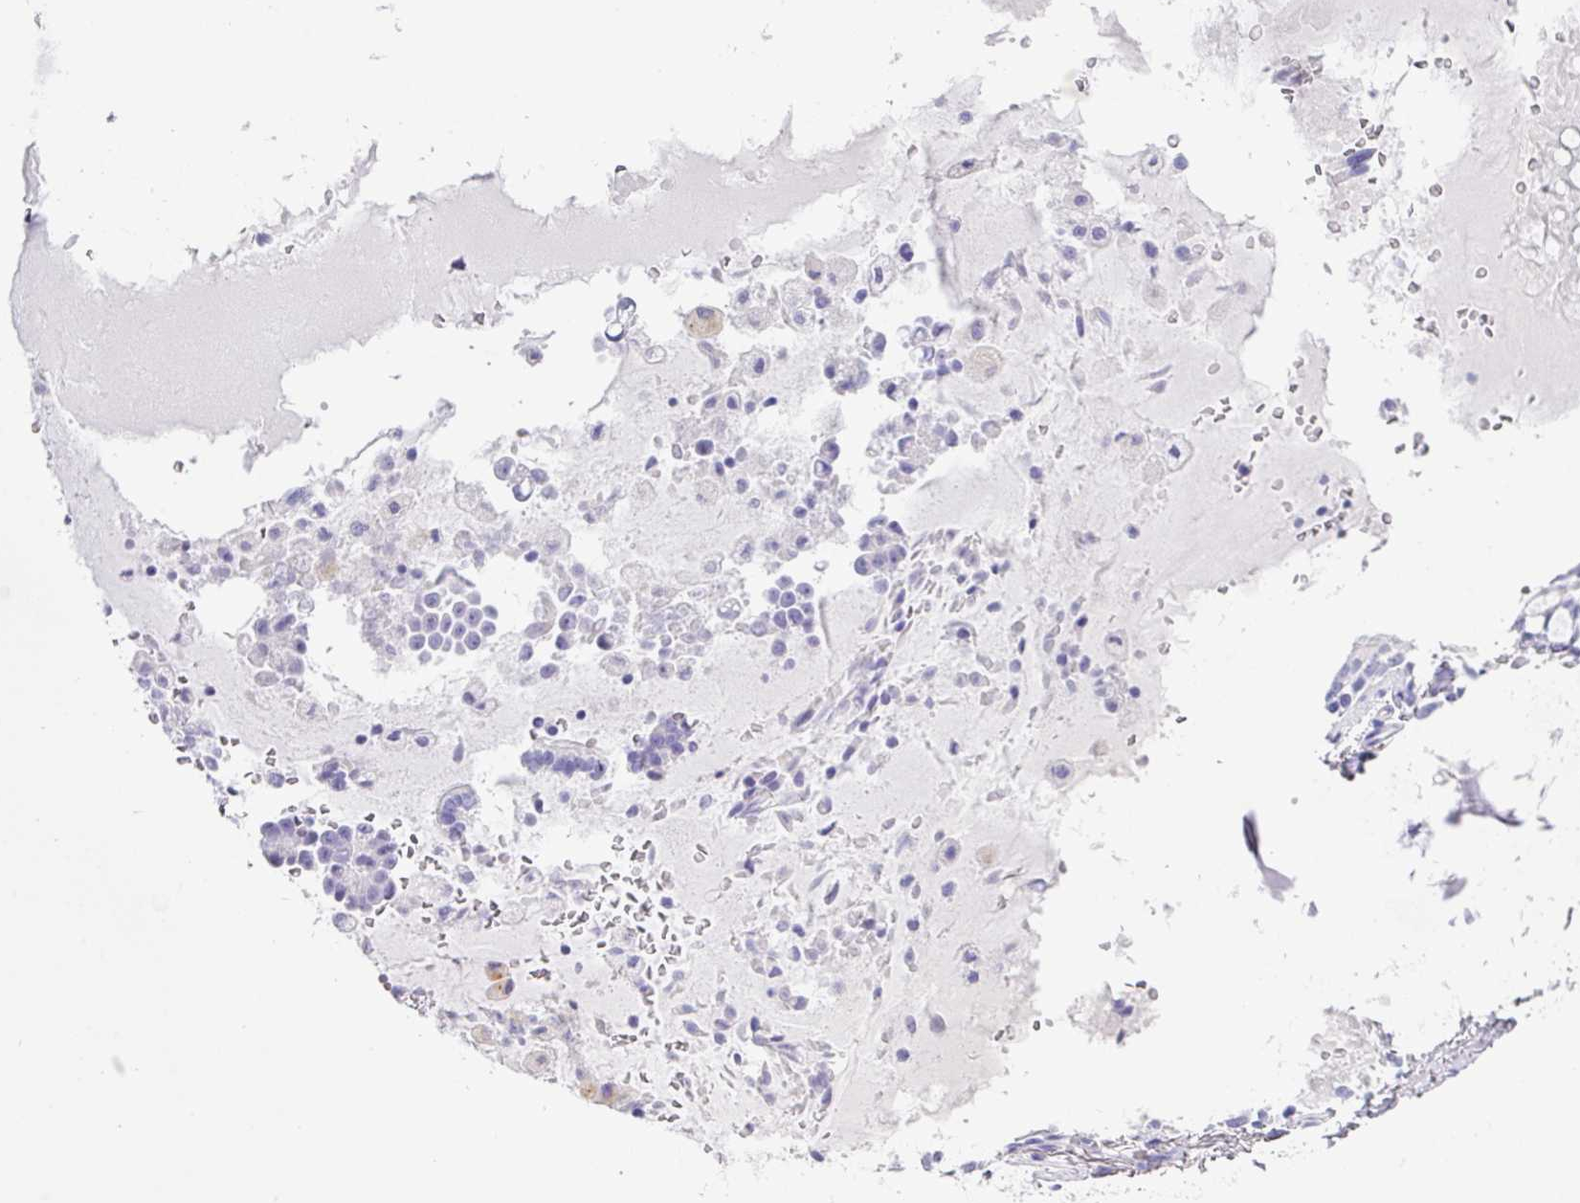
{"staining": {"intensity": "negative", "quantity": "none", "location": "none"}, "tissue": "soft tissue", "cell_type": "Chondrocytes", "image_type": "normal", "snomed": [{"axis": "morphology", "description": "Normal tissue, NOS"}, {"axis": "topography", "description": "Bronchus"}], "caption": "The image demonstrates no significant positivity in chondrocytes of soft tissue.", "gene": "ZG16", "patient": {"sex": "male", "age": 70}}